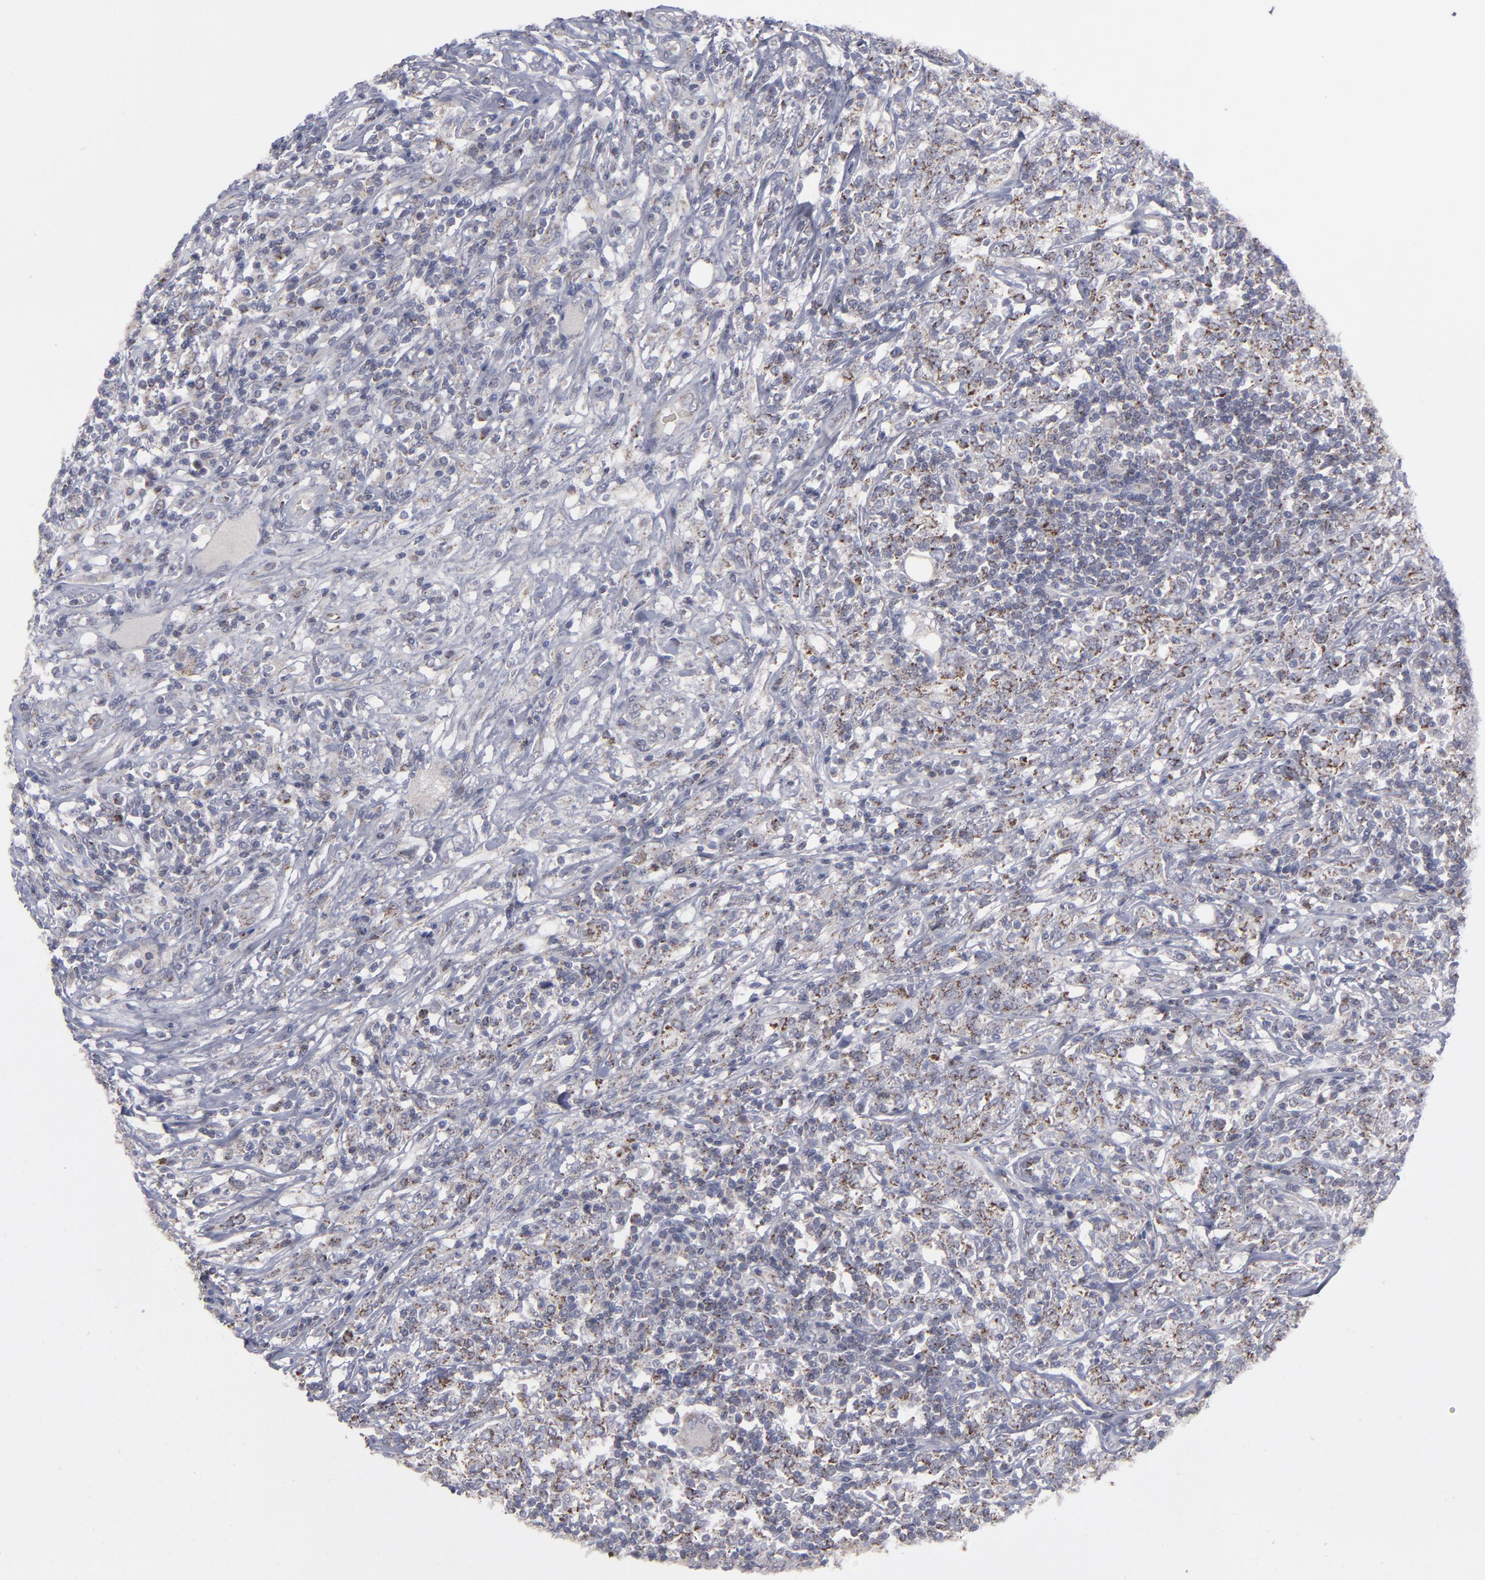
{"staining": {"intensity": "strong", "quantity": "25%-75%", "location": "cytoplasmic/membranous"}, "tissue": "lymphoma", "cell_type": "Tumor cells", "image_type": "cancer", "snomed": [{"axis": "morphology", "description": "Malignant lymphoma, non-Hodgkin's type, High grade"}, {"axis": "topography", "description": "Lymph node"}], "caption": "Immunohistochemical staining of malignant lymphoma, non-Hodgkin's type (high-grade) shows strong cytoplasmic/membranous protein expression in about 25%-75% of tumor cells.", "gene": "MYOM2", "patient": {"sex": "female", "age": 84}}